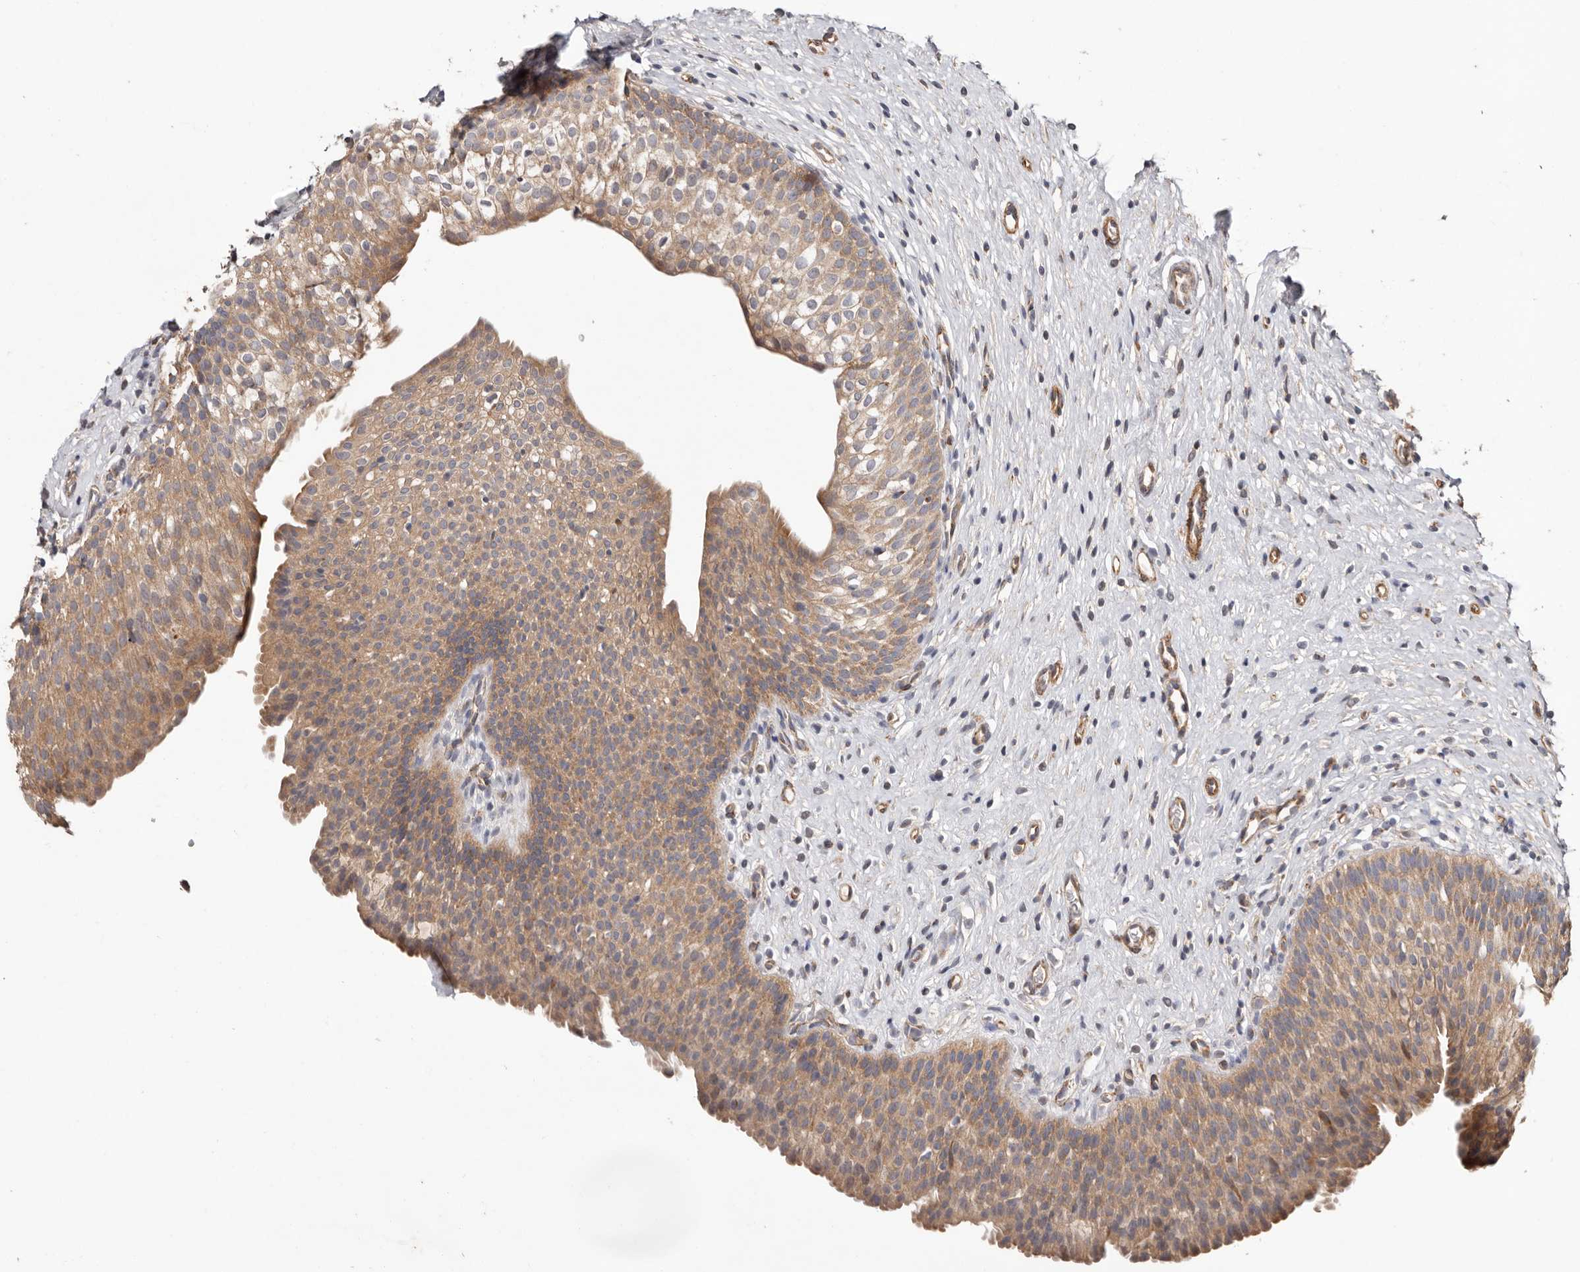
{"staining": {"intensity": "moderate", "quantity": ">75%", "location": "cytoplasmic/membranous"}, "tissue": "urinary bladder", "cell_type": "Urothelial cells", "image_type": "normal", "snomed": [{"axis": "morphology", "description": "Normal tissue, NOS"}, {"axis": "topography", "description": "Urinary bladder"}], "caption": "Protein analysis of unremarkable urinary bladder shows moderate cytoplasmic/membranous staining in approximately >75% of urothelial cells.", "gene": "PROKR1", "patient": {"sex": "male", "age": 1}}